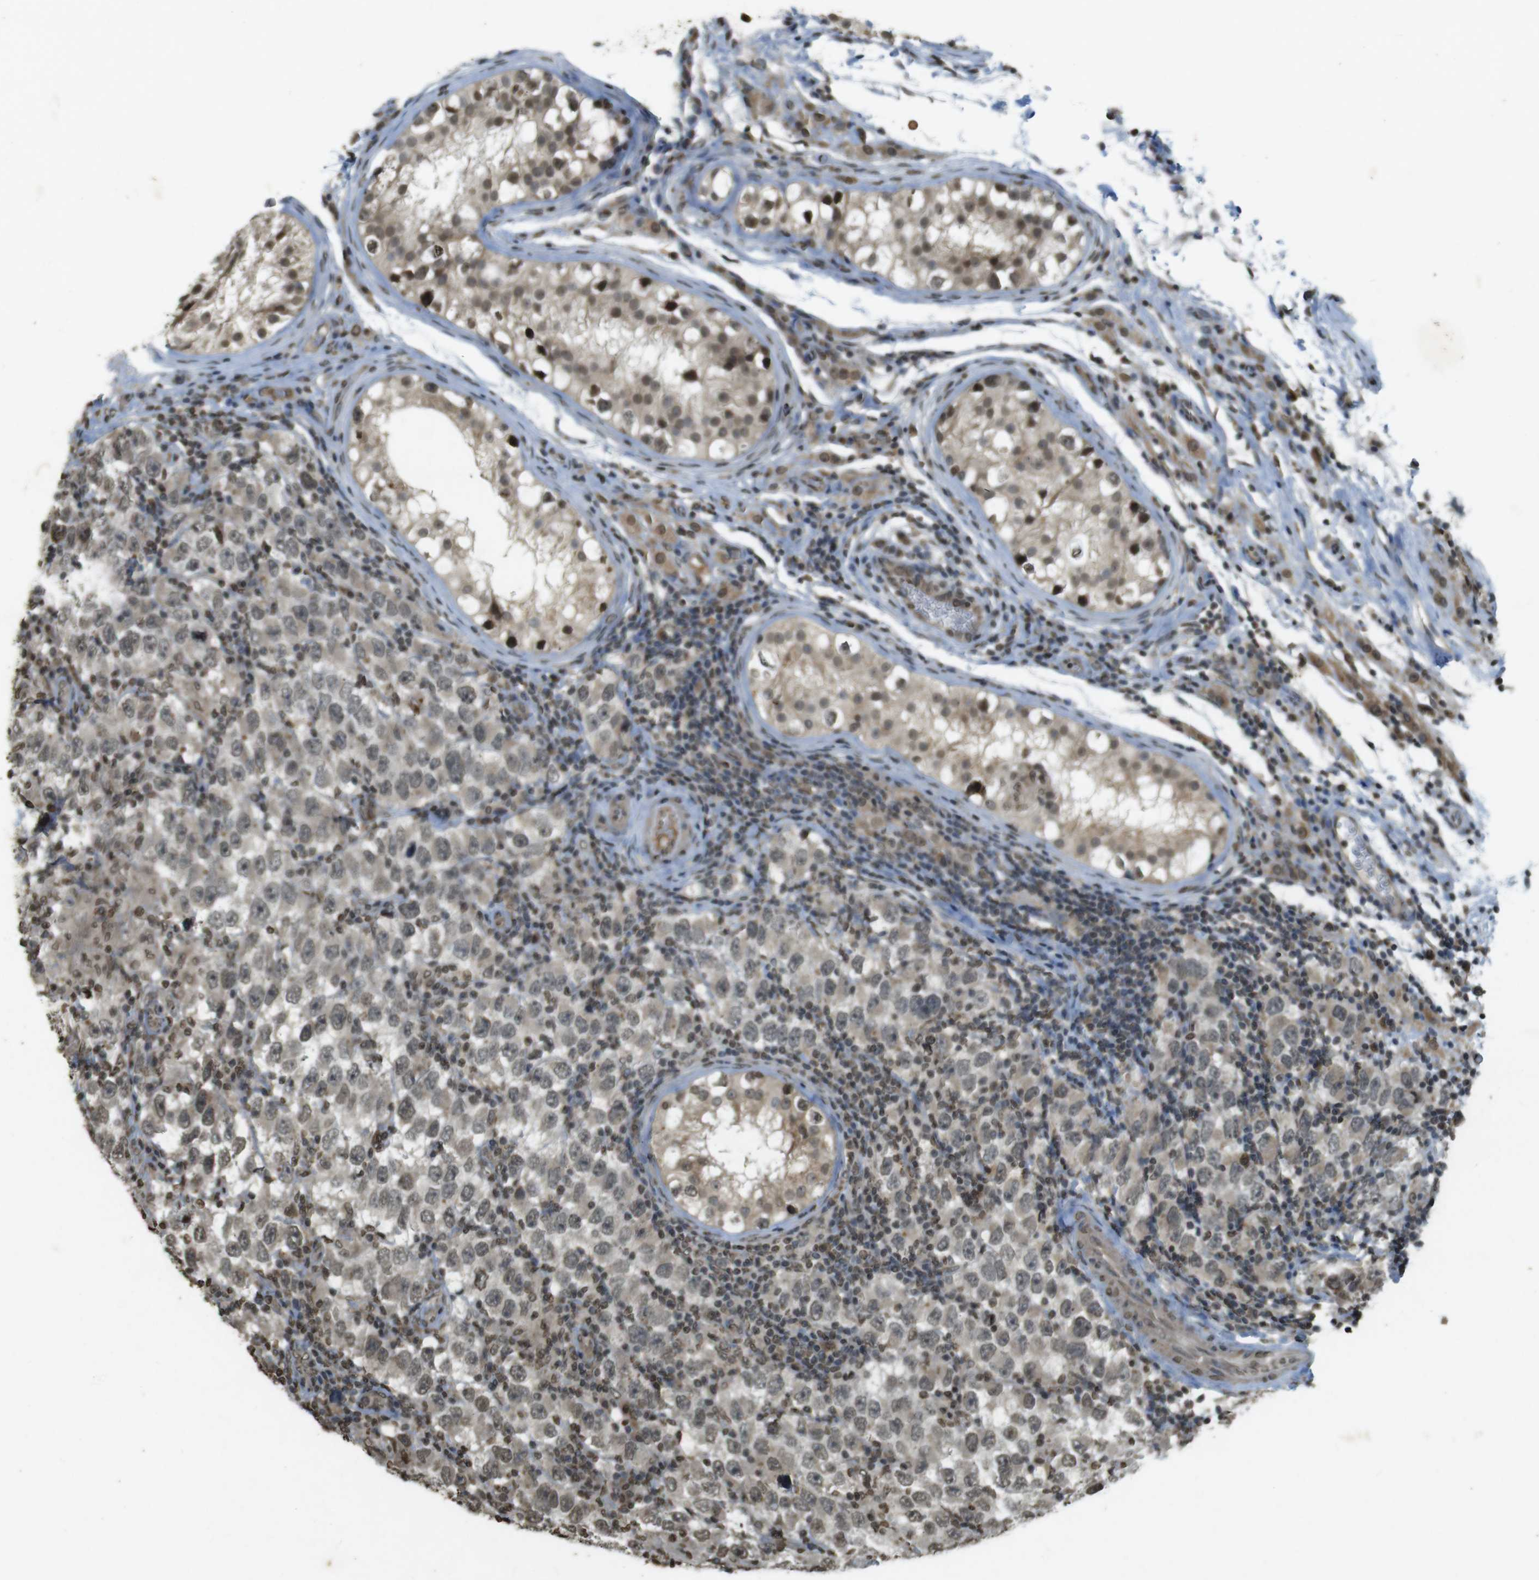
{"staining": {"intensity": "weak", "quantity": ">75%", "location": "nuclear"}, "tissue": "testis cancer", "cell_type": "Tumor cells", "image_type": "cancer", "snomed": [{"axis": "morphology", "description": "Carcinoma, Embryonal, NOS"}, {"axis": "topography", "description": "Testis"}], "caption": "Immunohistochemistry (IHC) photomicrograph of neoplastic tissue: testis cancer (embryonal carcinoma) stained using immunohistochemistry shows low levels of weak protein expression localized specifically in the nuclear of tumor cells, appearing as a nuclear brown color.", "gene": "ORC4", "patient": {"sex": "male", "age": 21}}